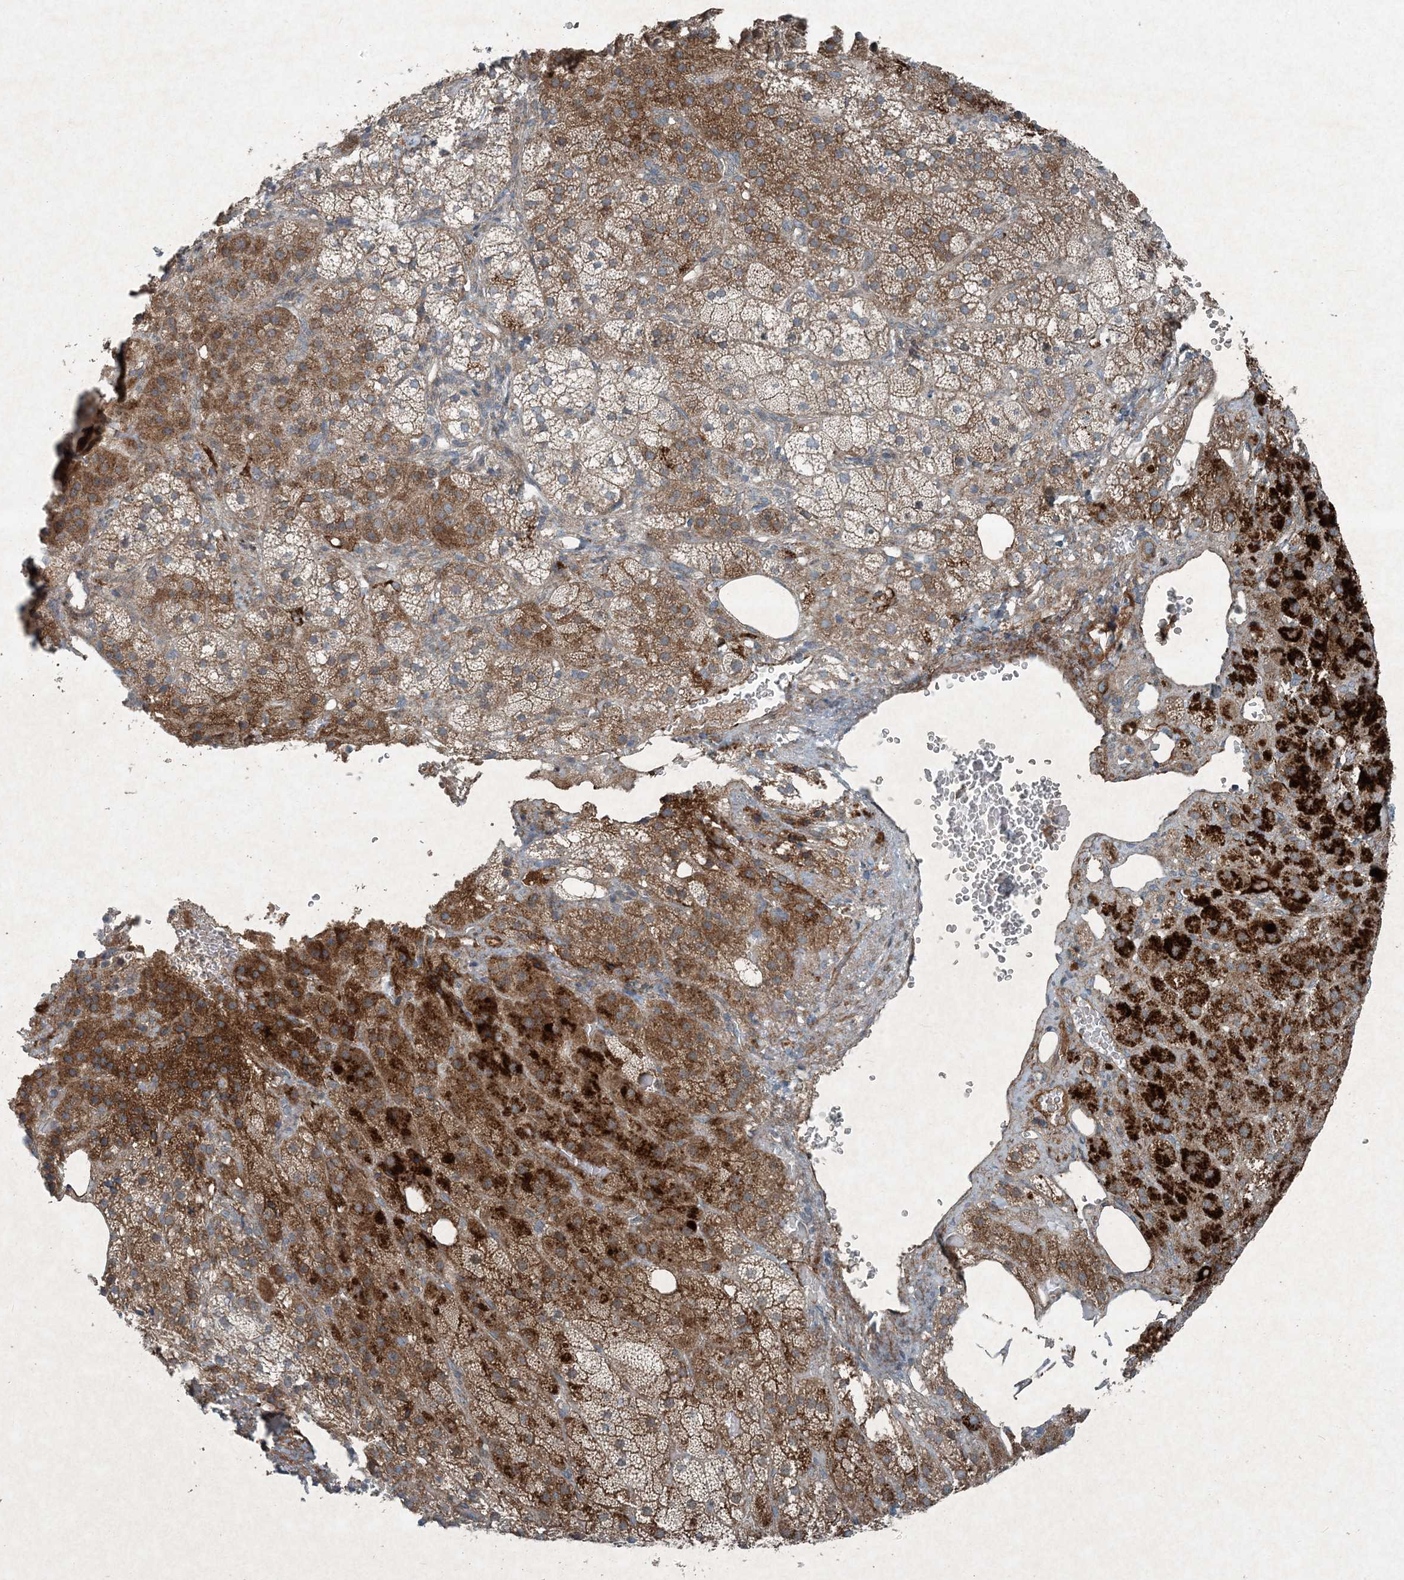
{"staining": {"intensity": "strong", "quantity": ">75%", "location": "cytoplasmic/membranous"}, "tissue": "adrenal gland", "cell_type": "Glandular cells", "image_type": "normal", "snomed": [{"axis": "morphology", "description": "Normal tissue, NOS"}, {"axis": "topography", "description": "Adrenal gland"}], "caption": "IHC photomicrograph of unremarkable adrenal gland stained for a protein (brown), which displays high levels of strong cytoplasmic/membranous staining in about >75% of glandular cells.", "gene": "APOM", "patient": {"sex": "female", "age": 59}}